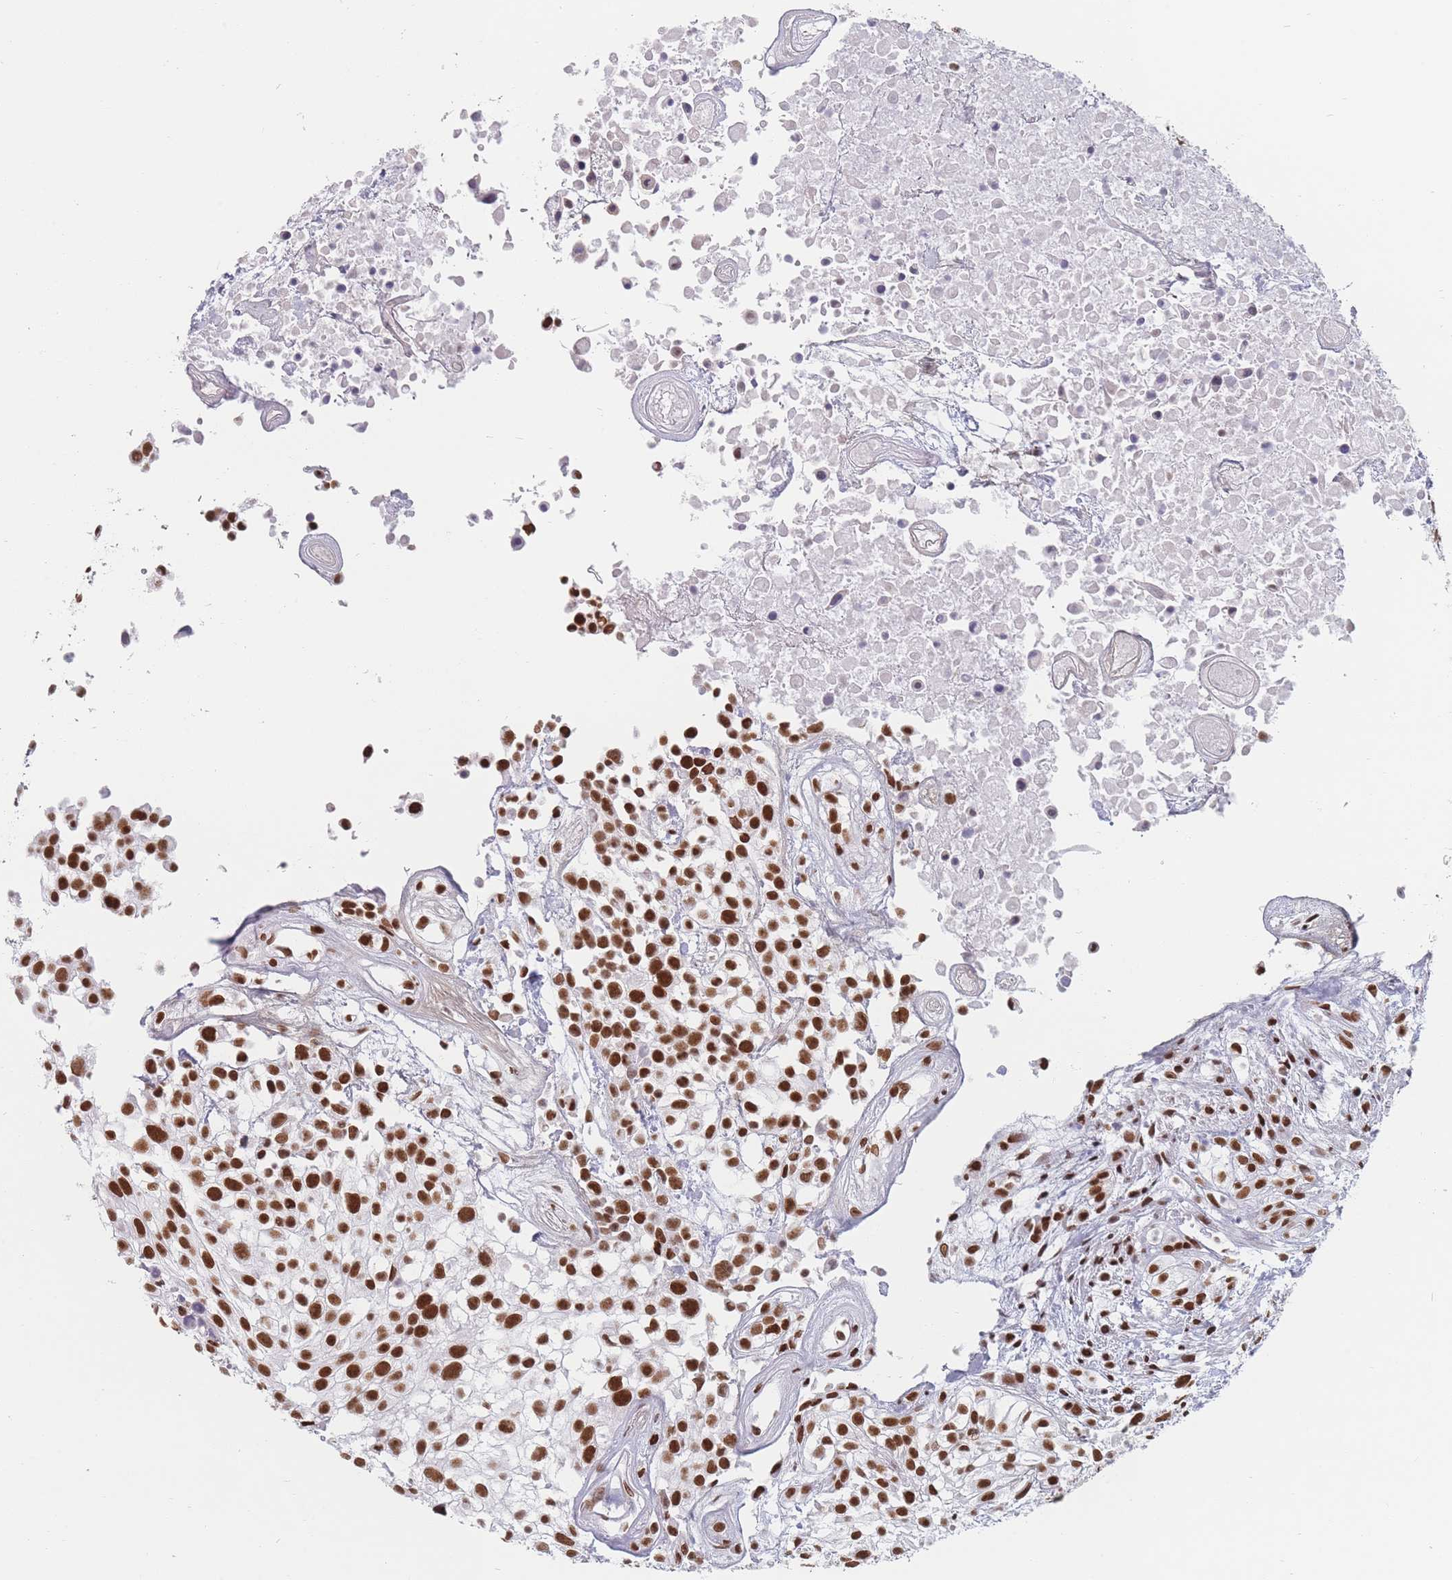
{"staining": {"intensity": "strong", "quantity": ">75%", "location": "nuclear"}, "tissue": "urothelial cancer", "cell_type": "Tumor cells", "image_type": "cancer", "snomed": [{"axis": "morphology", "description": "Urothelial carcinoma, High grade"}, {"axis": "topography", "description": "Urinary bladder"}], "caption": "High-magnification brightfield microscopy of high-grade urothelial carcinoma stained with DAB (brown) and counterstained with hematoxylin (blue). tumor cells exhibit strong nuclear staining is identified in about>75% of cells.", "gene": "SAFB2", "patient": {"sex": "male", "age": 56}}